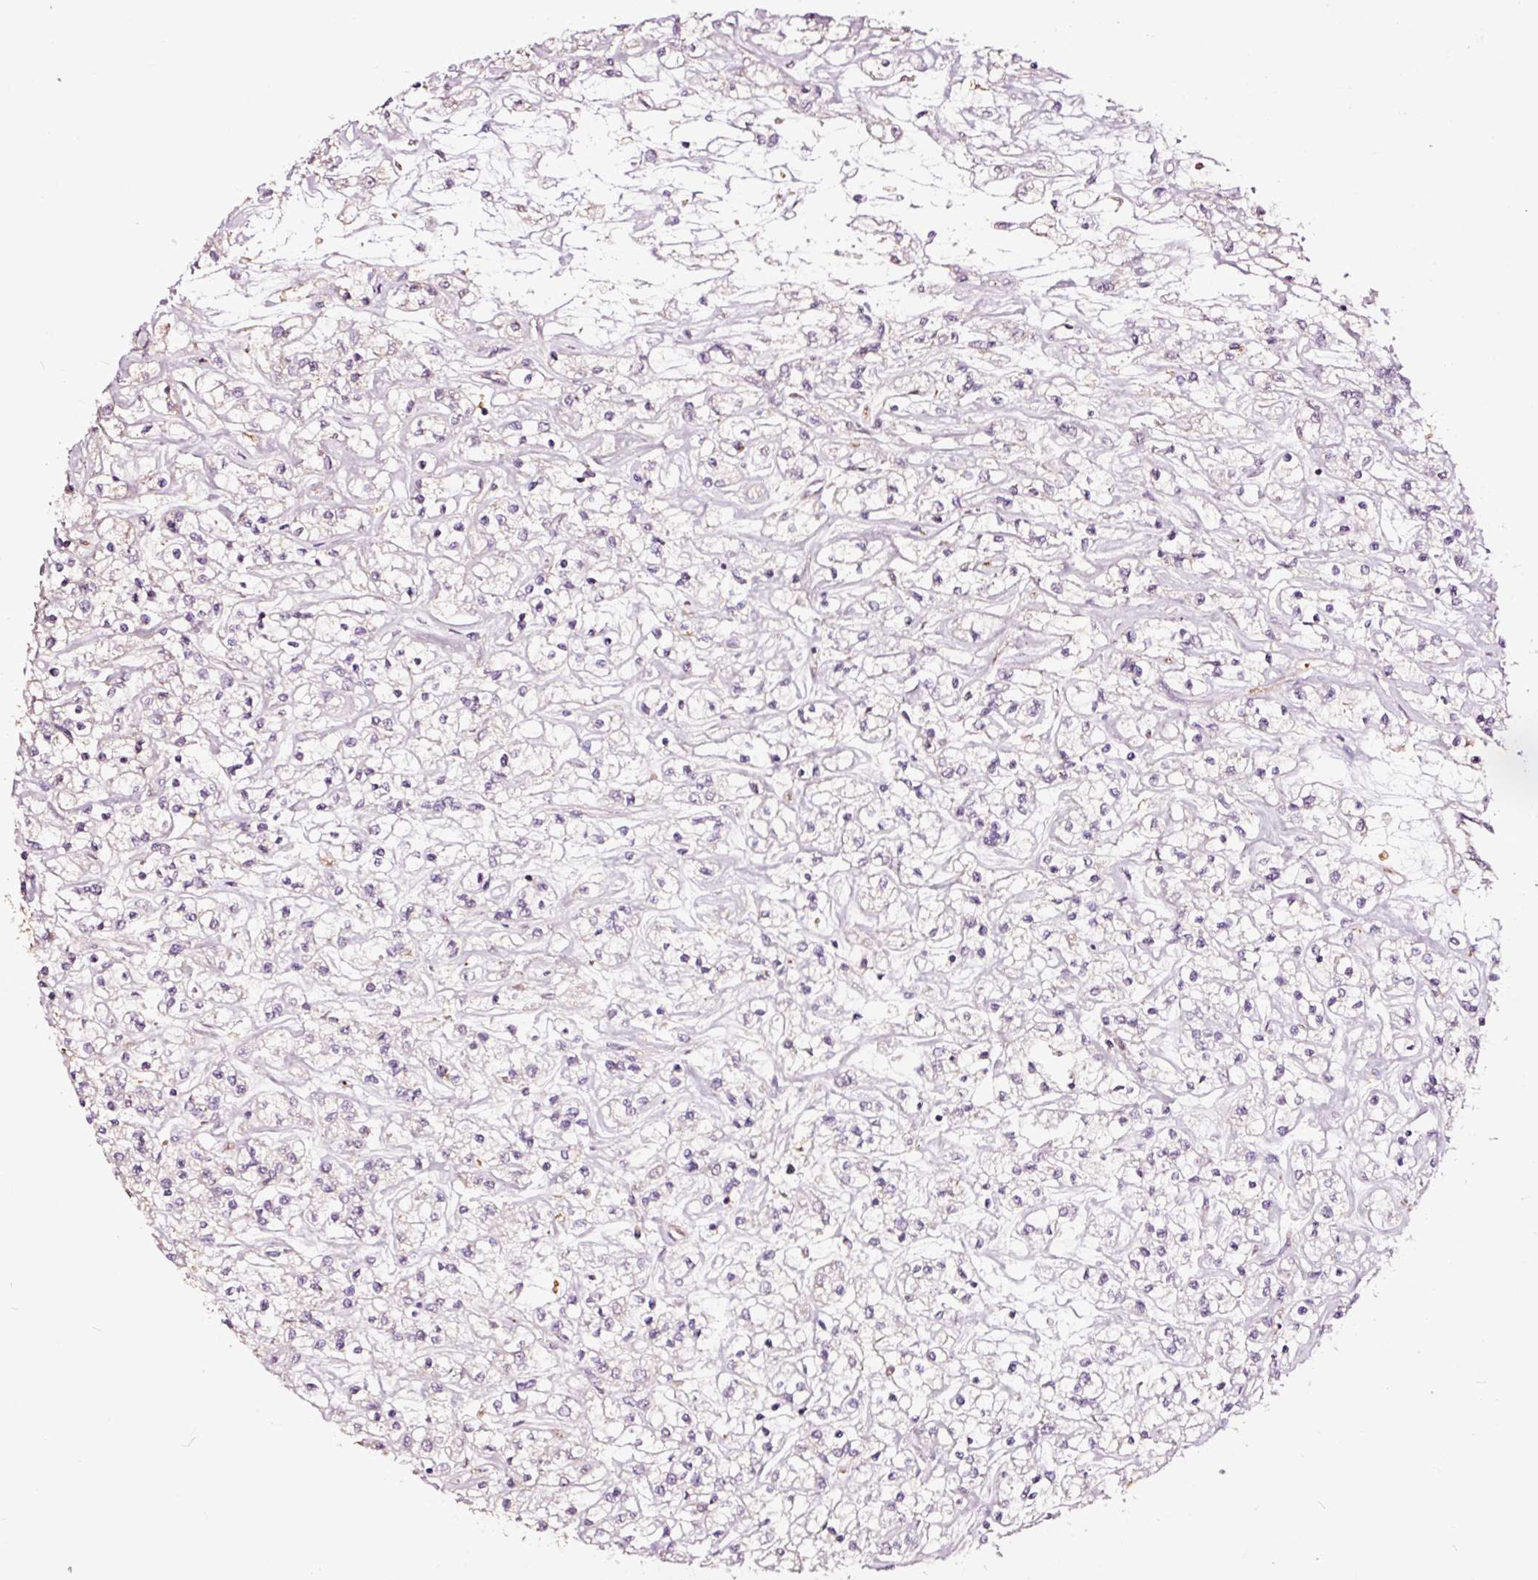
{"staining": {"intensity": "negative", "quantity": "none", "location": "none"}, "tissue": "renal cancer", "cell_type": "Tumor cells", "image_type": "cancer", "snomed": [{"axis": "morphology", "description": "Adenocarcinoma, NOS"}, {"axis": "topography", "description": "Kidney"}], "caption": "Micrograph shows no protein staining in tumor cells of adenocarcinoma (renal) tissue. The staining was performed using DAB to visualize the protein expression in brown, while the nuclei were stained in blue with hematoxylin (Magnification: 20x).", "gene": "TPM1", "patient": {"sex": "female", "age": 59}}